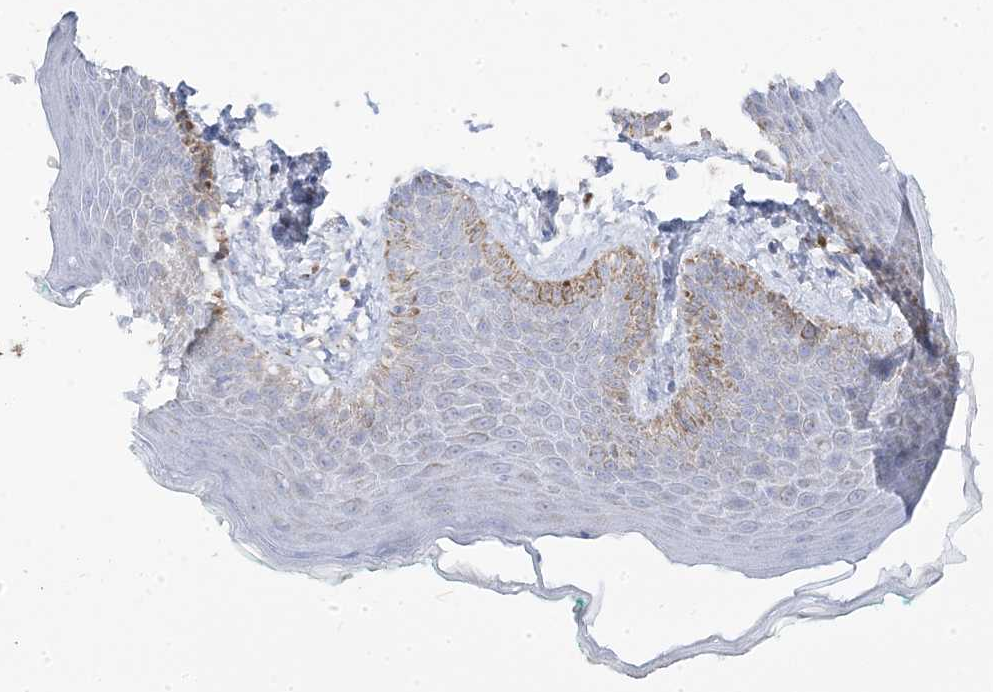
{"staining": {"intensity": "weak", "quantity": "<25%", "location": "cytoplasmic/membranous"}, "tissue": "skin", "cell_type": "Epidermal cells", "image_type": "normal", "snomed": [{"axis": "morphology", "description": "Normal tissue, NOS"}, {"axis": "topography", "description": "Vulva"}], "caption": "DAB immunohistochemical staining of unremarkable human skin exhibits no significant staining in epidermal cells.", "gene": "PCCB", "patient": {"sex": "female", "age": 66}}